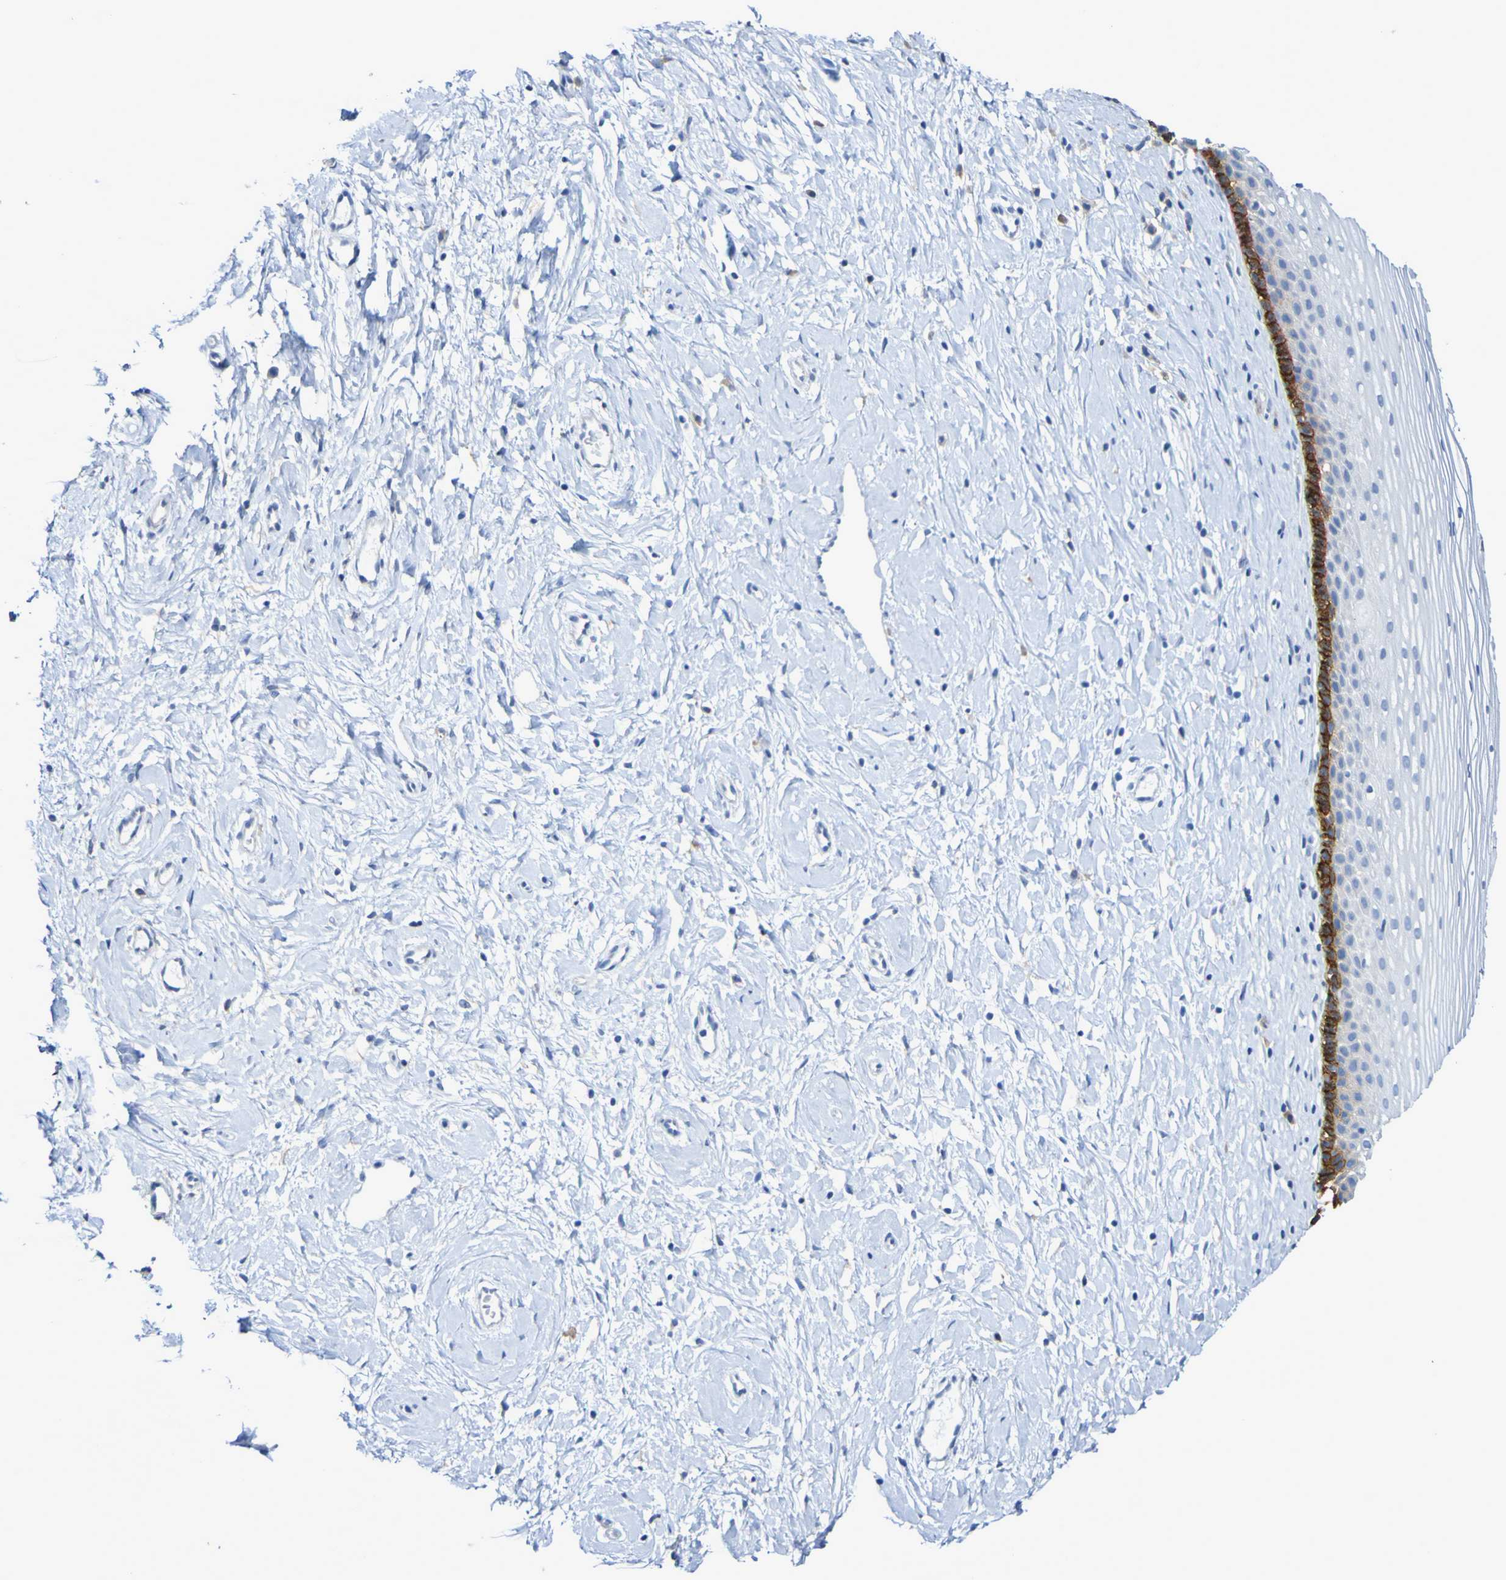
{"staining": {"intensity": "negative", "quantity": "none", "location": "none"}, "tissue": "cervix", "cell_type": "Glandular cells", "image_type": "normal", "snomed": [{"axis": "morphology", "description": "Normal tissue, NOS"}, {"axis": "topography", "description": "Cervix"}], "caption": "High magnification brightfield microscopy of benign cervix stained with DAB (brown) and counterstained with hematoxylin (blue): glandular cells show no significant expression.", "gene": "SLC3A2", "patient": {"sex": "female", "age": 39}}